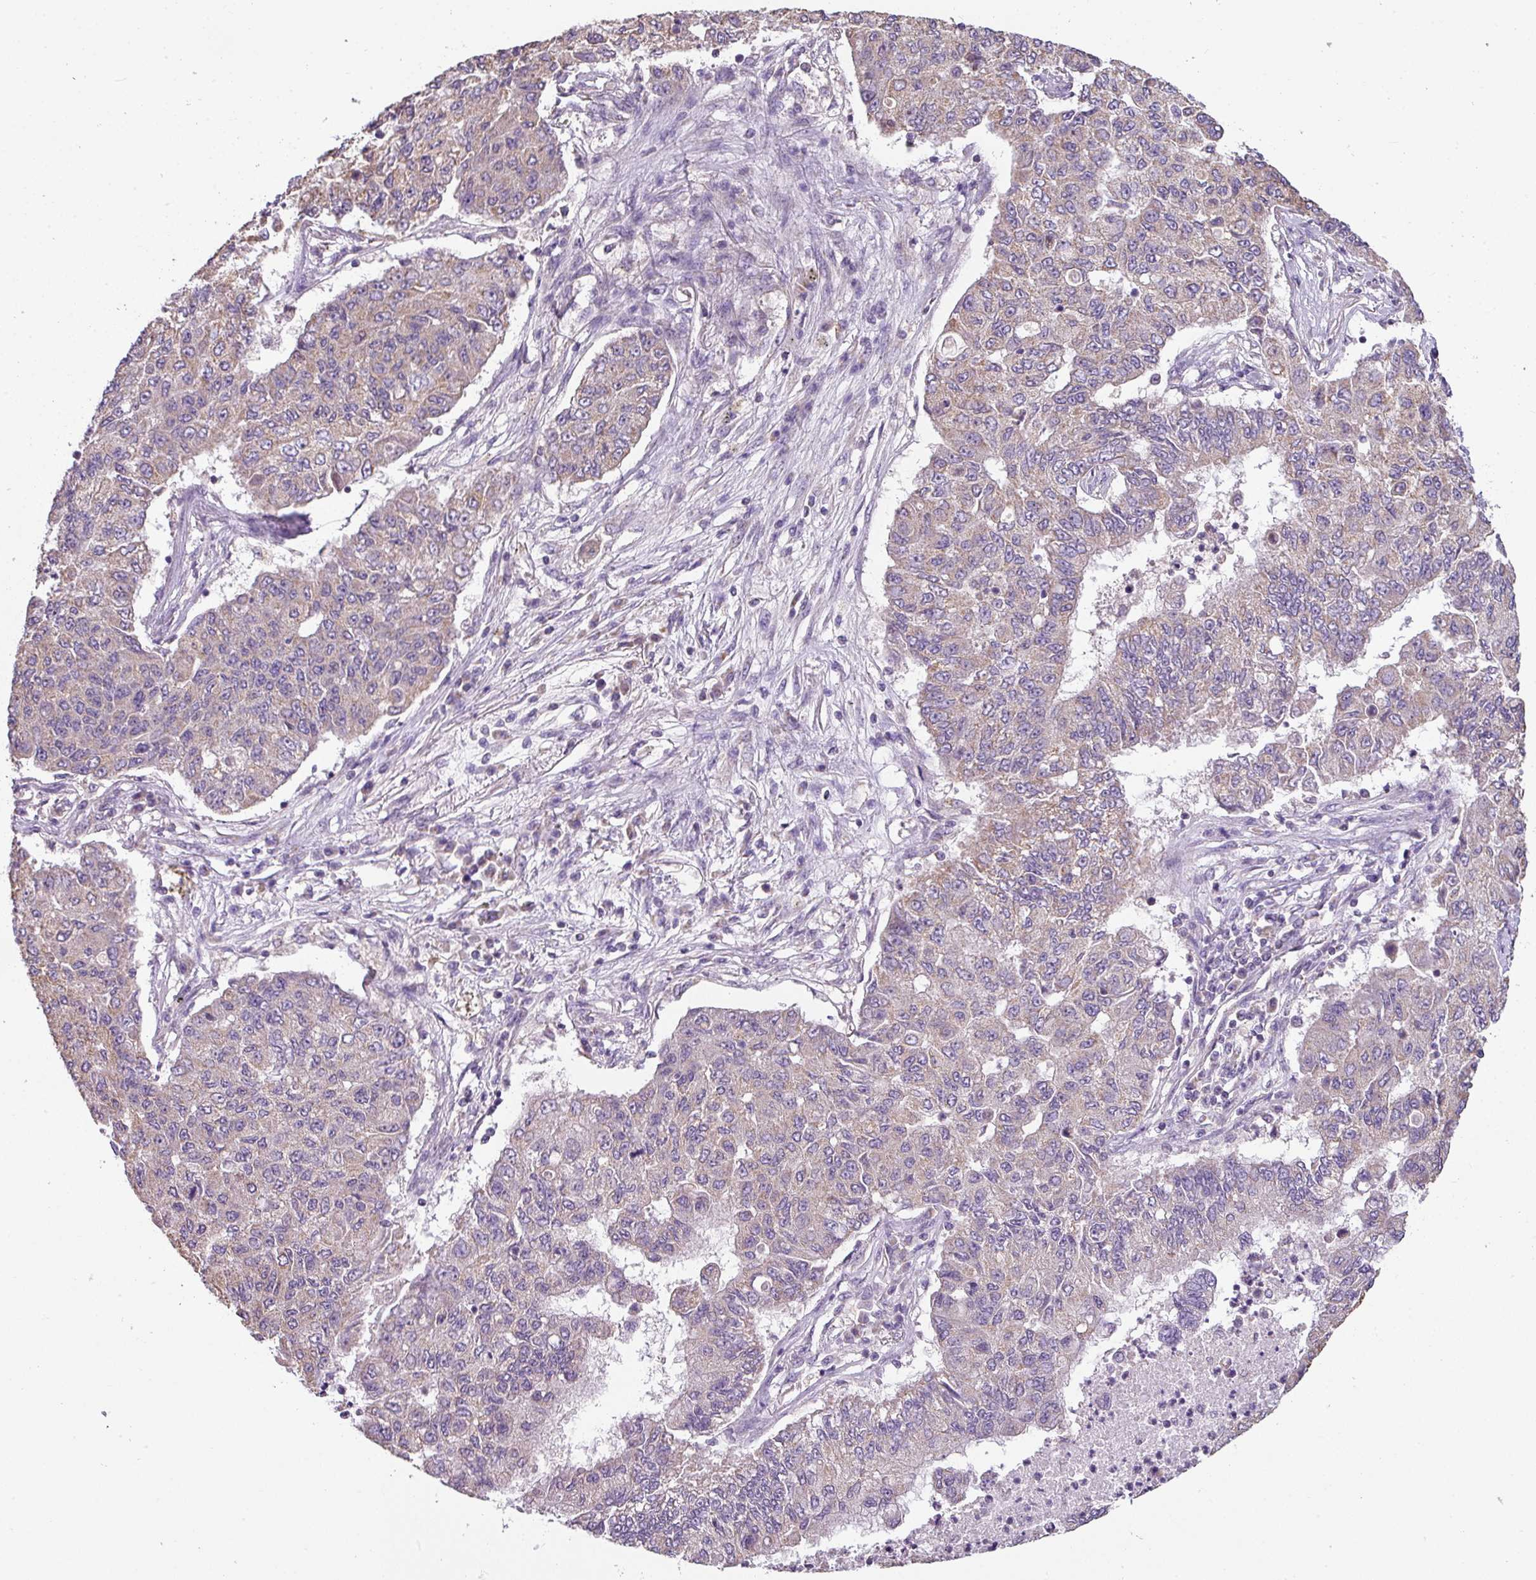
{"staining": {"intensity": "weak", "quantity": "25%-75%", "location": "cytoplasmic/membranous"}, "tissue": "lung cancer", "cell_type": "Tumor cells", "image_type": "cancer", "snomed": [{"axis": "morphology", "description": "Squamous cell carcinoma, NOS"}, {"axis": "topography", "description": "Lung"}], "caption": "Immunohistochemical staining of human lung squamous cell carcinoma demonstrates low levels of weak cytoplasmic/membranous positivity in approximately 25%-75% of tumor cells.", "gene": "PALS2", "patient": {"sex": "male", "age": 74}}